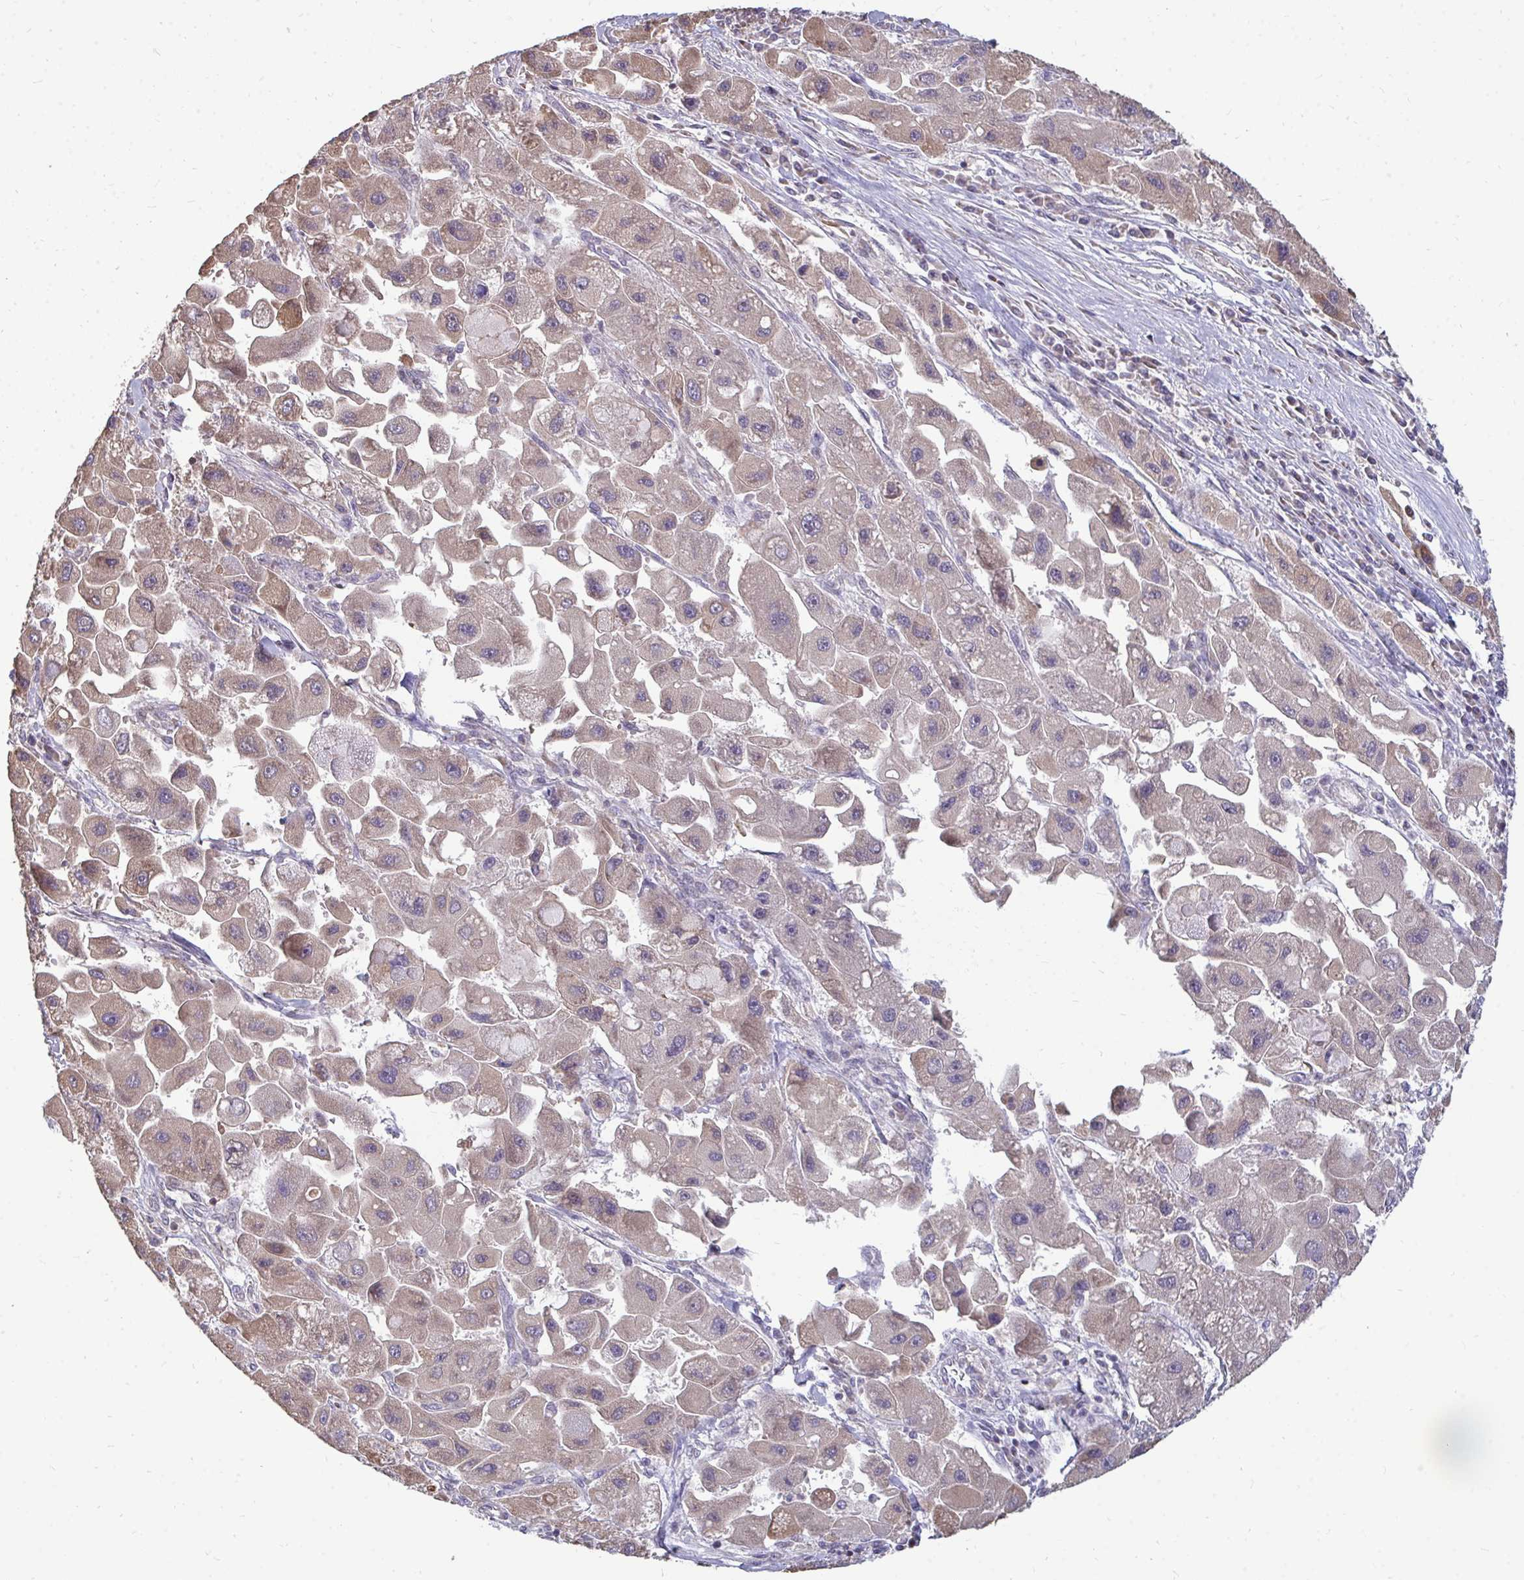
{"staining": {"intensity": "weak", "quantity": "25%-75%", "location": "cytoplasmic/membranous"}, "tissue": "liver cancer", "cell_type": "Tumor cells", "image_type": "cancer", "snomed": [{"axis": "morphology", "description": "Carcinoma, Hepatocellular, NOS"}, {"axis": "topography", "description": "Liver"}], "caption": "A high-resolution photomicrograph shows immunohistochemistry (IHC) staining of liver cancer, which shows weak cytoplasmic/membranous expression in about 25%-75% of tumor cells.", "gene": "DNAJA2", "patient": {"sex": "male", "age": 24}}